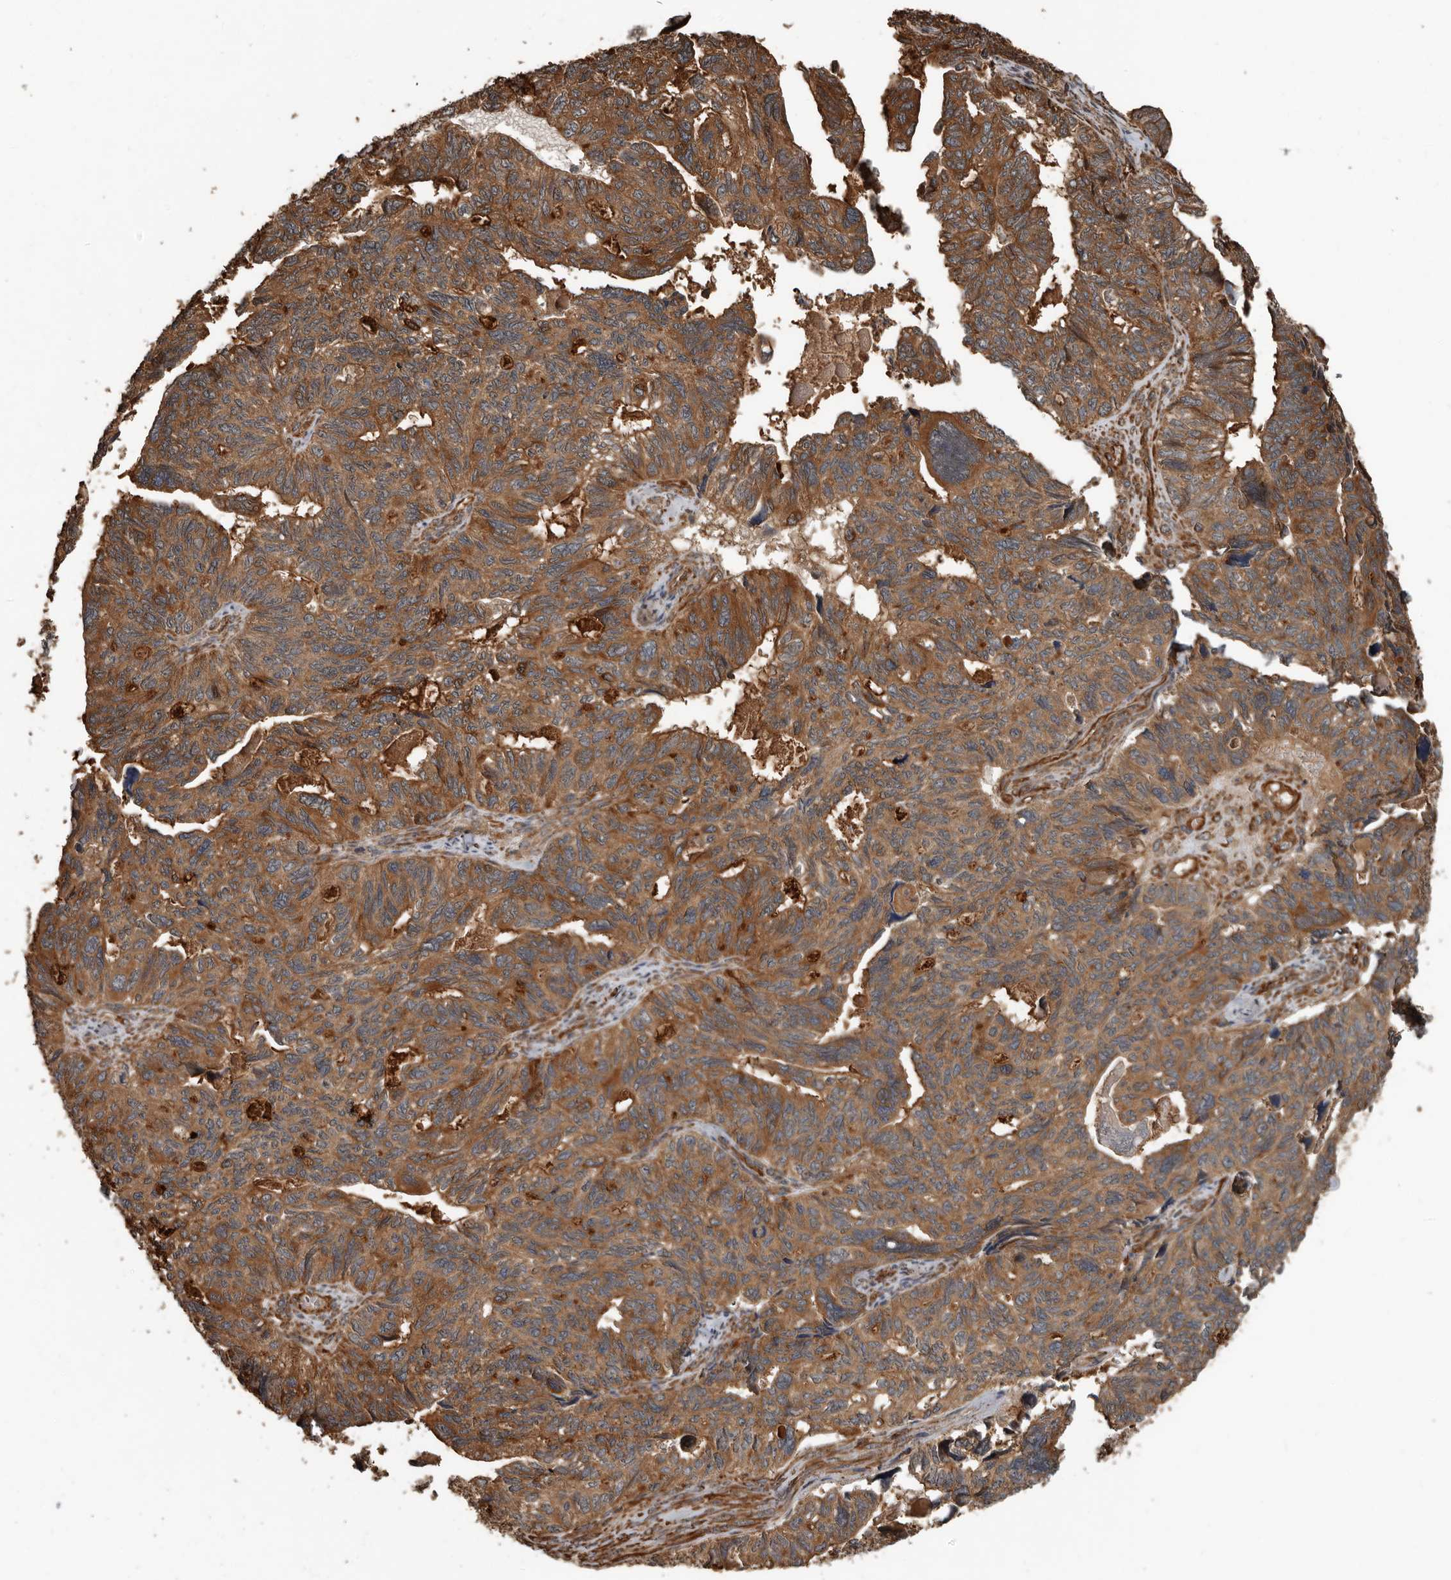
{"staining": {"intensity": "moderate", "quantity": ">75%", "location": "cytoplasmic/membranous"}, "tissue": "ovarian cancer", "cell_type": "Tumor cells", "image_type": "cancer", "snomed": [{"axis": "morphology", "description": "Cystadenocarcinoma, serous, NOS"}, {"axis": "topography", "description": "Ovary"}], "caption": "Ovarian cancer (serous cystadenocarcinoma) was stained to show a protein in brown. There is medium levels of moderate cytoplasmic/membranous staining in approximately >75% of tumor cells.", "gene": "YOD1", "patient": {"sex": "female", "age": 79}}